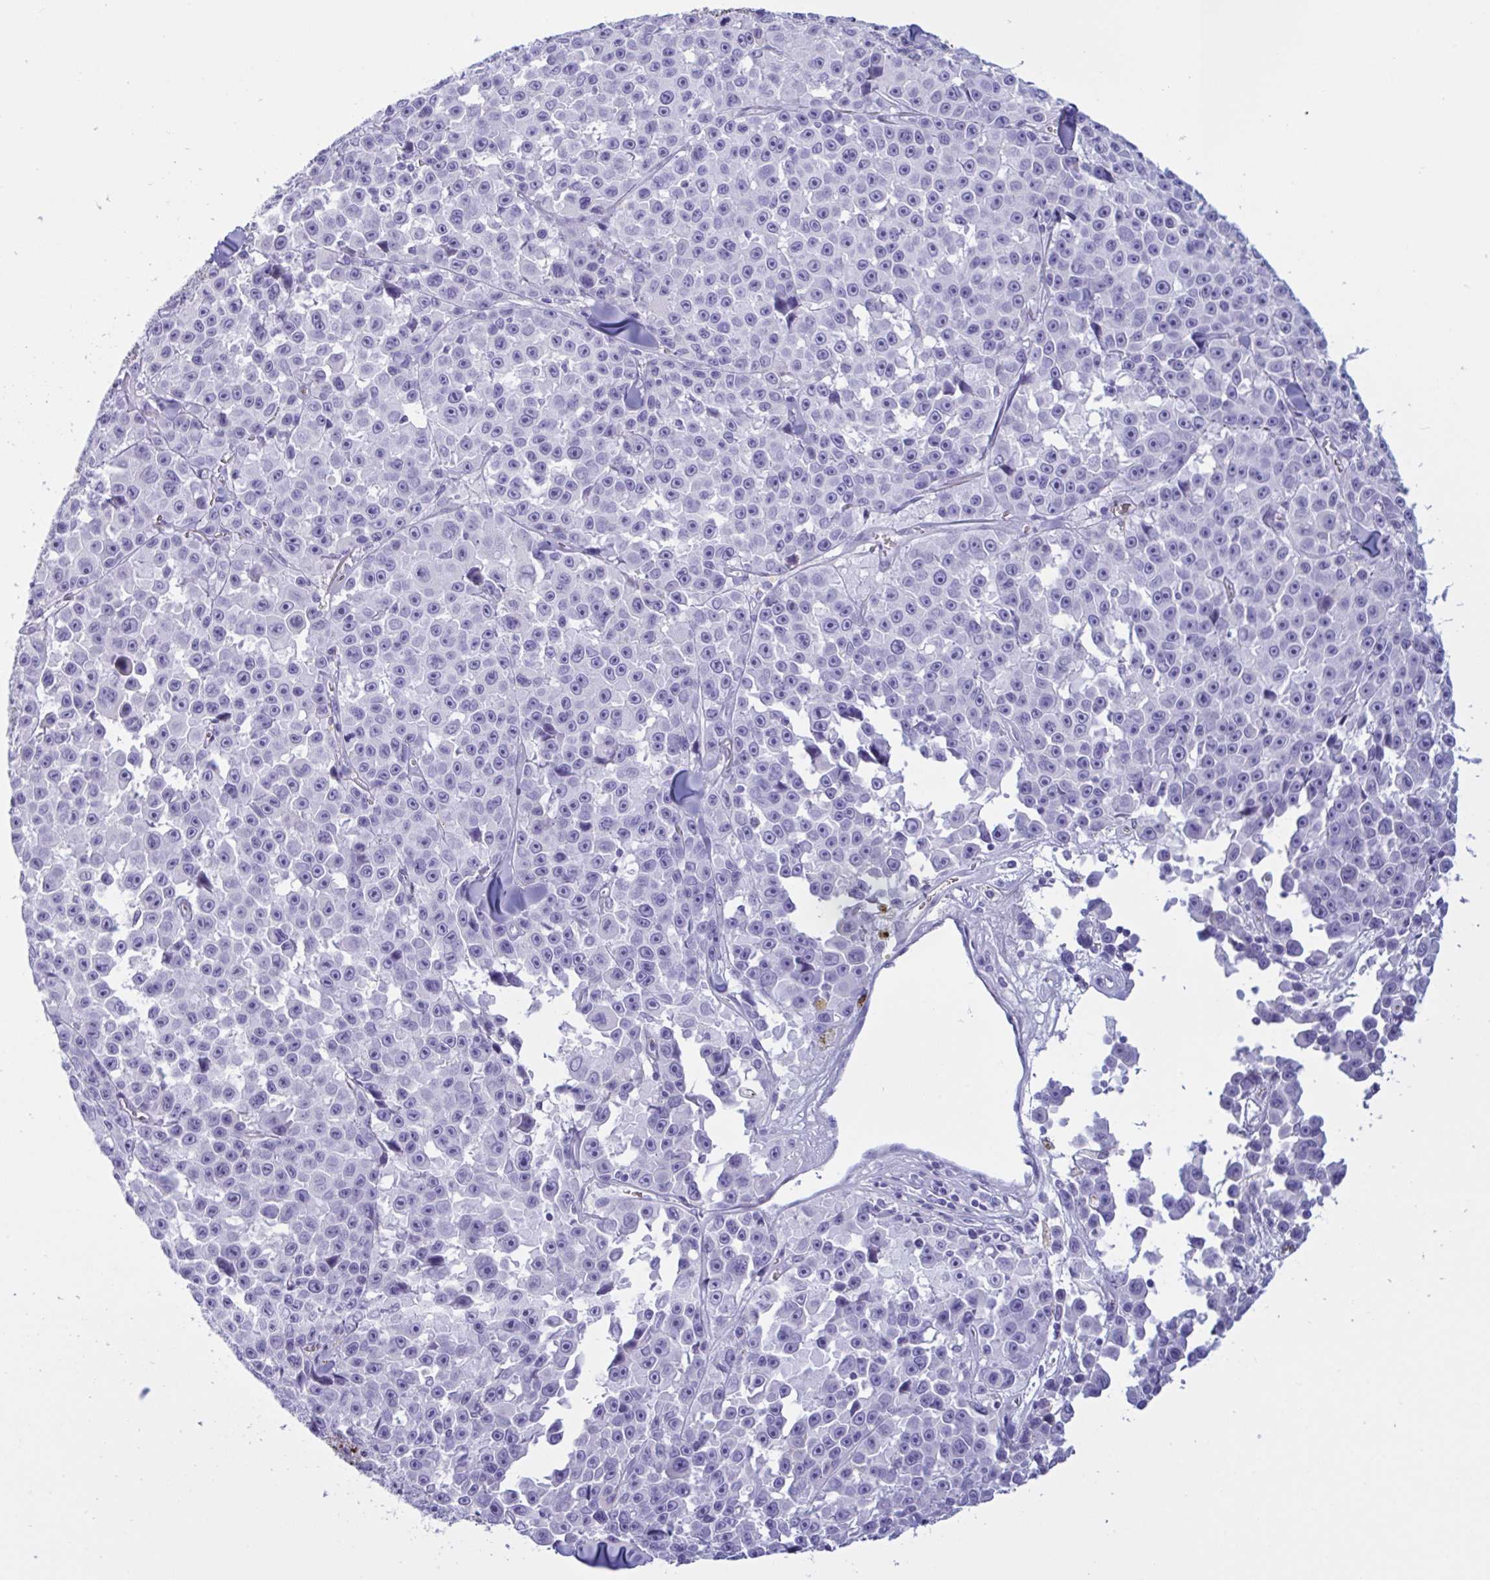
{"staining": {"intensity": "negative", "quantity": "none", "location": "none"}, "tissue": "melanoma", "cell_type": "Tumor cells", "image_type": "cancer", "snomed": [{"axis": "morphology", "description": "Malignant melanoma, NOS"}, {"axis": "topography", "description": "Skin"}], "caption": "Melanoma was stained to show a protein in brown. There is no significant positivity in tumor cells.", "gene": "SLC2A1", "patient": {"sex": "female", "age": 66}}